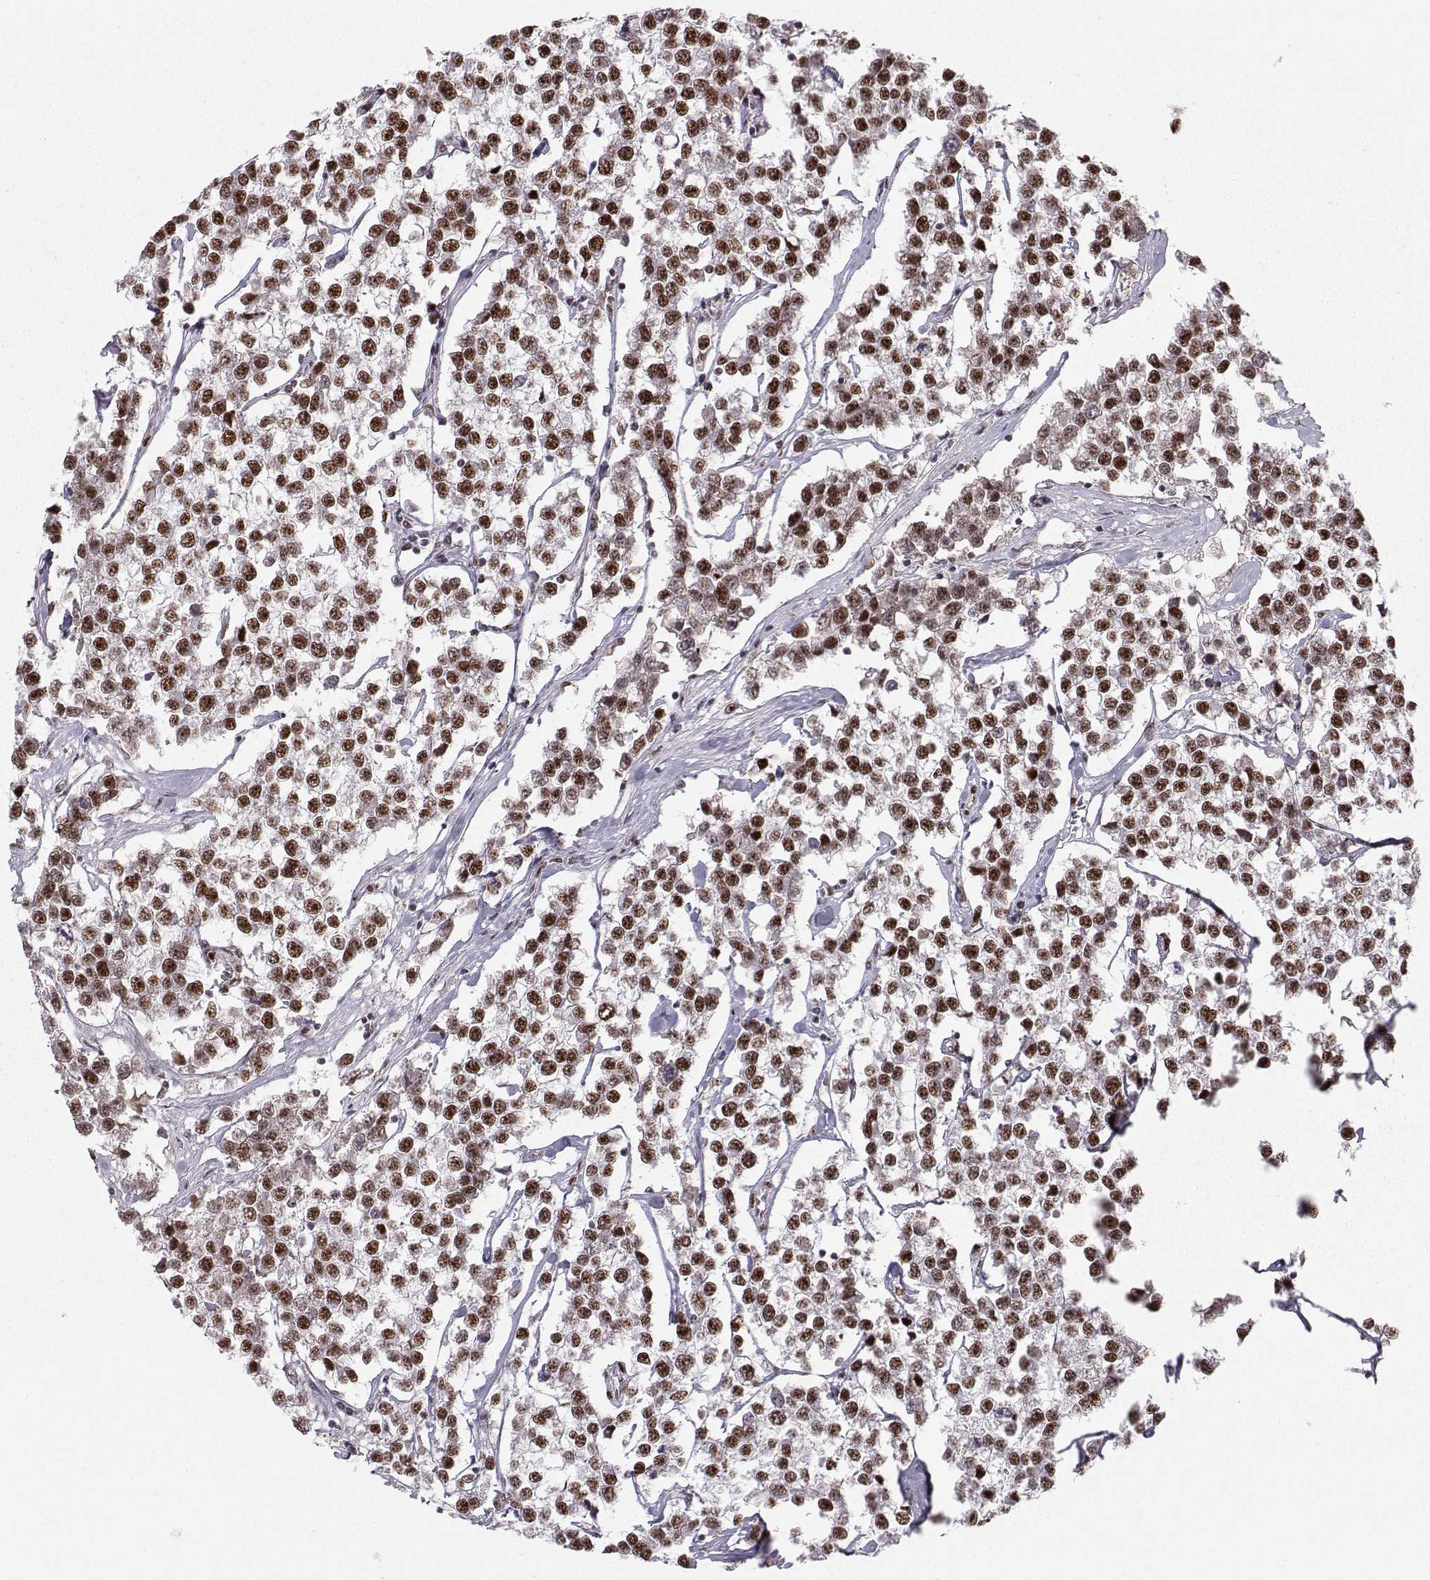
{"staining": {"intensity": "strong", "quantity": ">75%", "location": "nuclear"}, "tissue": "testis cancer", "cell_type": "Tumor cells", "image_type": "cancer", "snomed": [{"axis": "morphology", "description": "Seminoma, NOS"}, {"axis": "topography", "description": "Testis"}], "caption": "DAB (3,3'-diaminobenzidine) immunohistochemical staining of human testis cancer (seminoma) reveals strong nuclear protein positivity in approximately >75% of tumor cells. Immunohistochemistry (ihc) stains the protein in brown and the nuclei are stained blue.", "gene": "SNAPC2", "patient": {"sex": "male", "age": 59}}